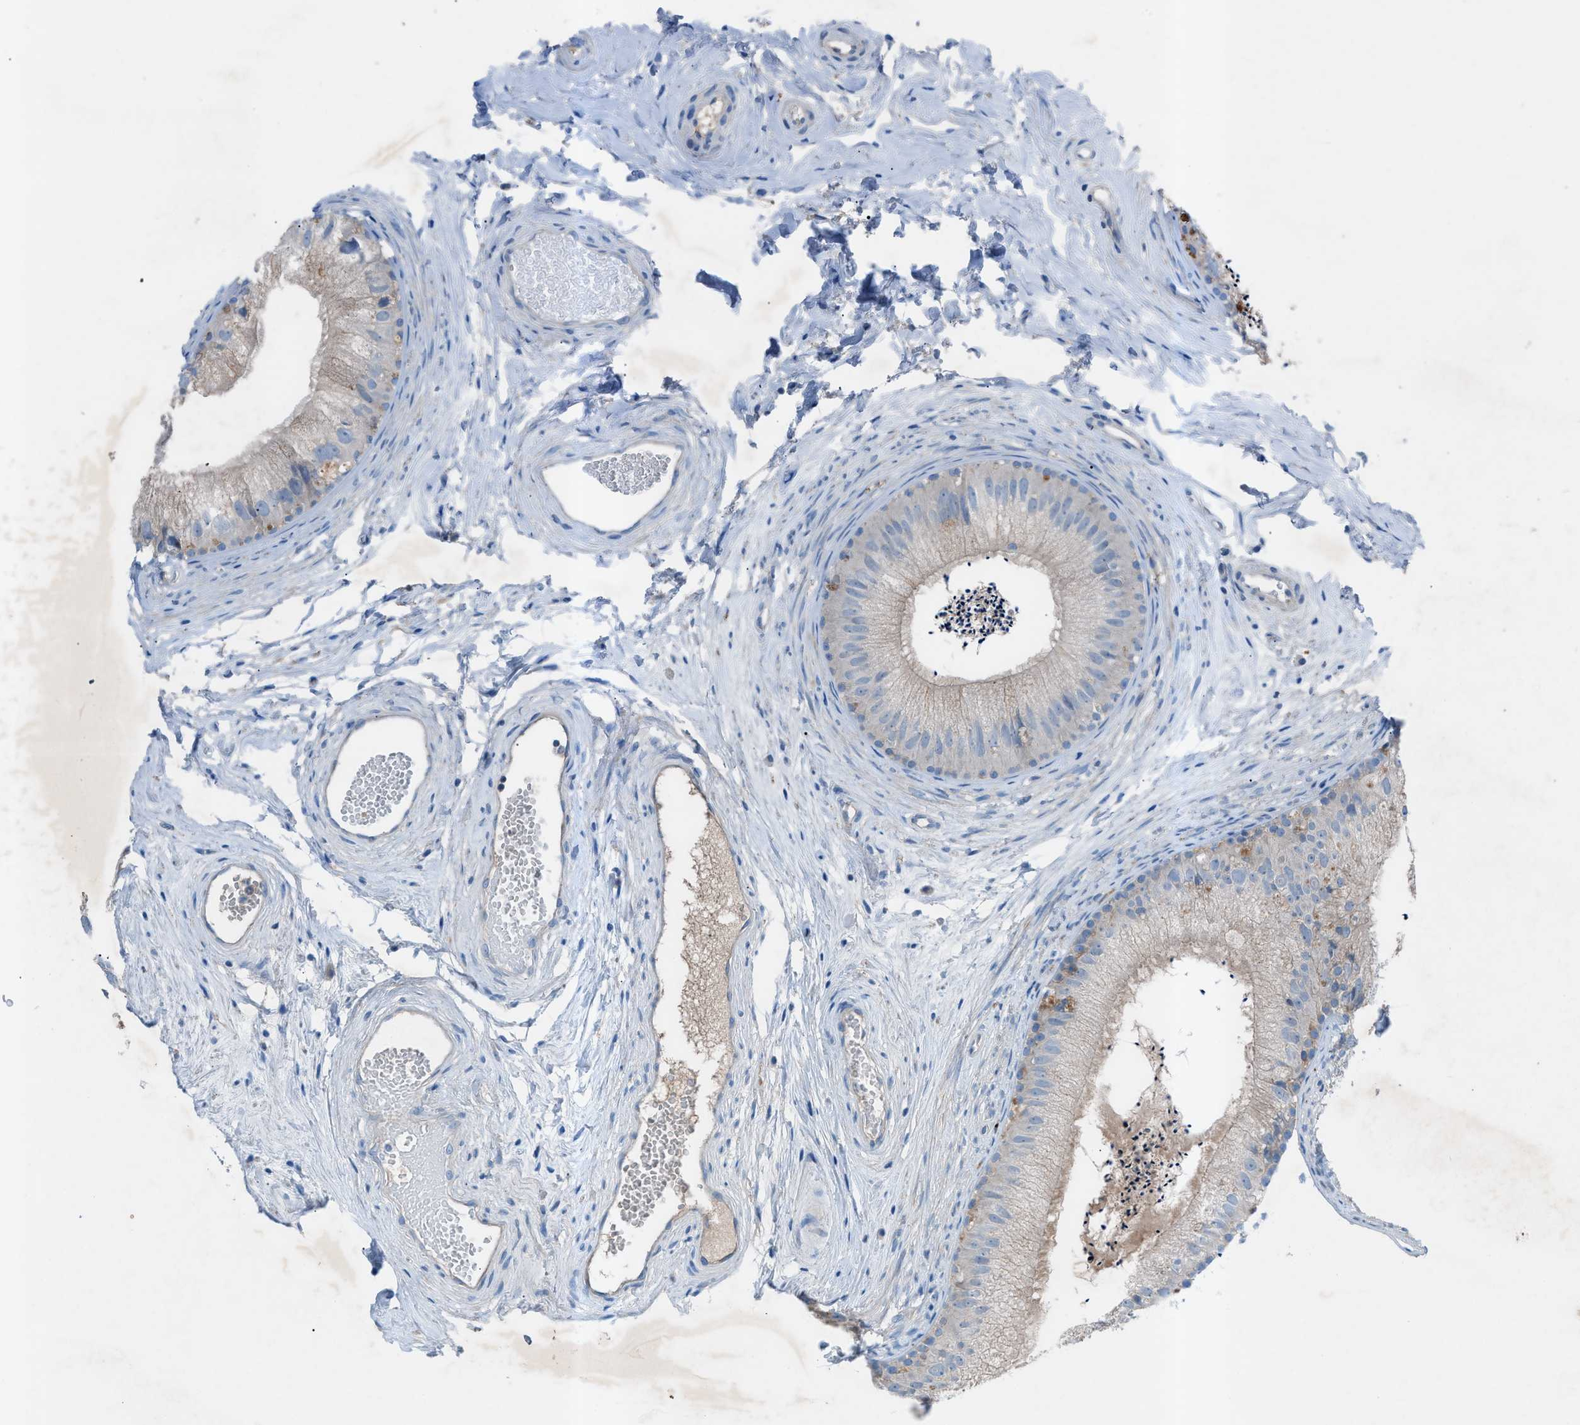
{"staining": {"intensity": "moderate", "quantity": "<25%", "location": "cytoplasmic/membranous"}, "tissue": "epididymis", "cell_type": "Glandular cells", "image_type": "normal", "snomed": [{"axis": "morphology", "description": "Normal tissue, NOS"}, {"axis": "topography", "description": "Epididymis"}], "caption": "Epididymis stained with a brown dye demonstrates moderate cytoplasmic/membranous positive expression in about <25% of glandular cells.", "gene": "C5AR2", "patient": {"sex": "male", "age": 56}}